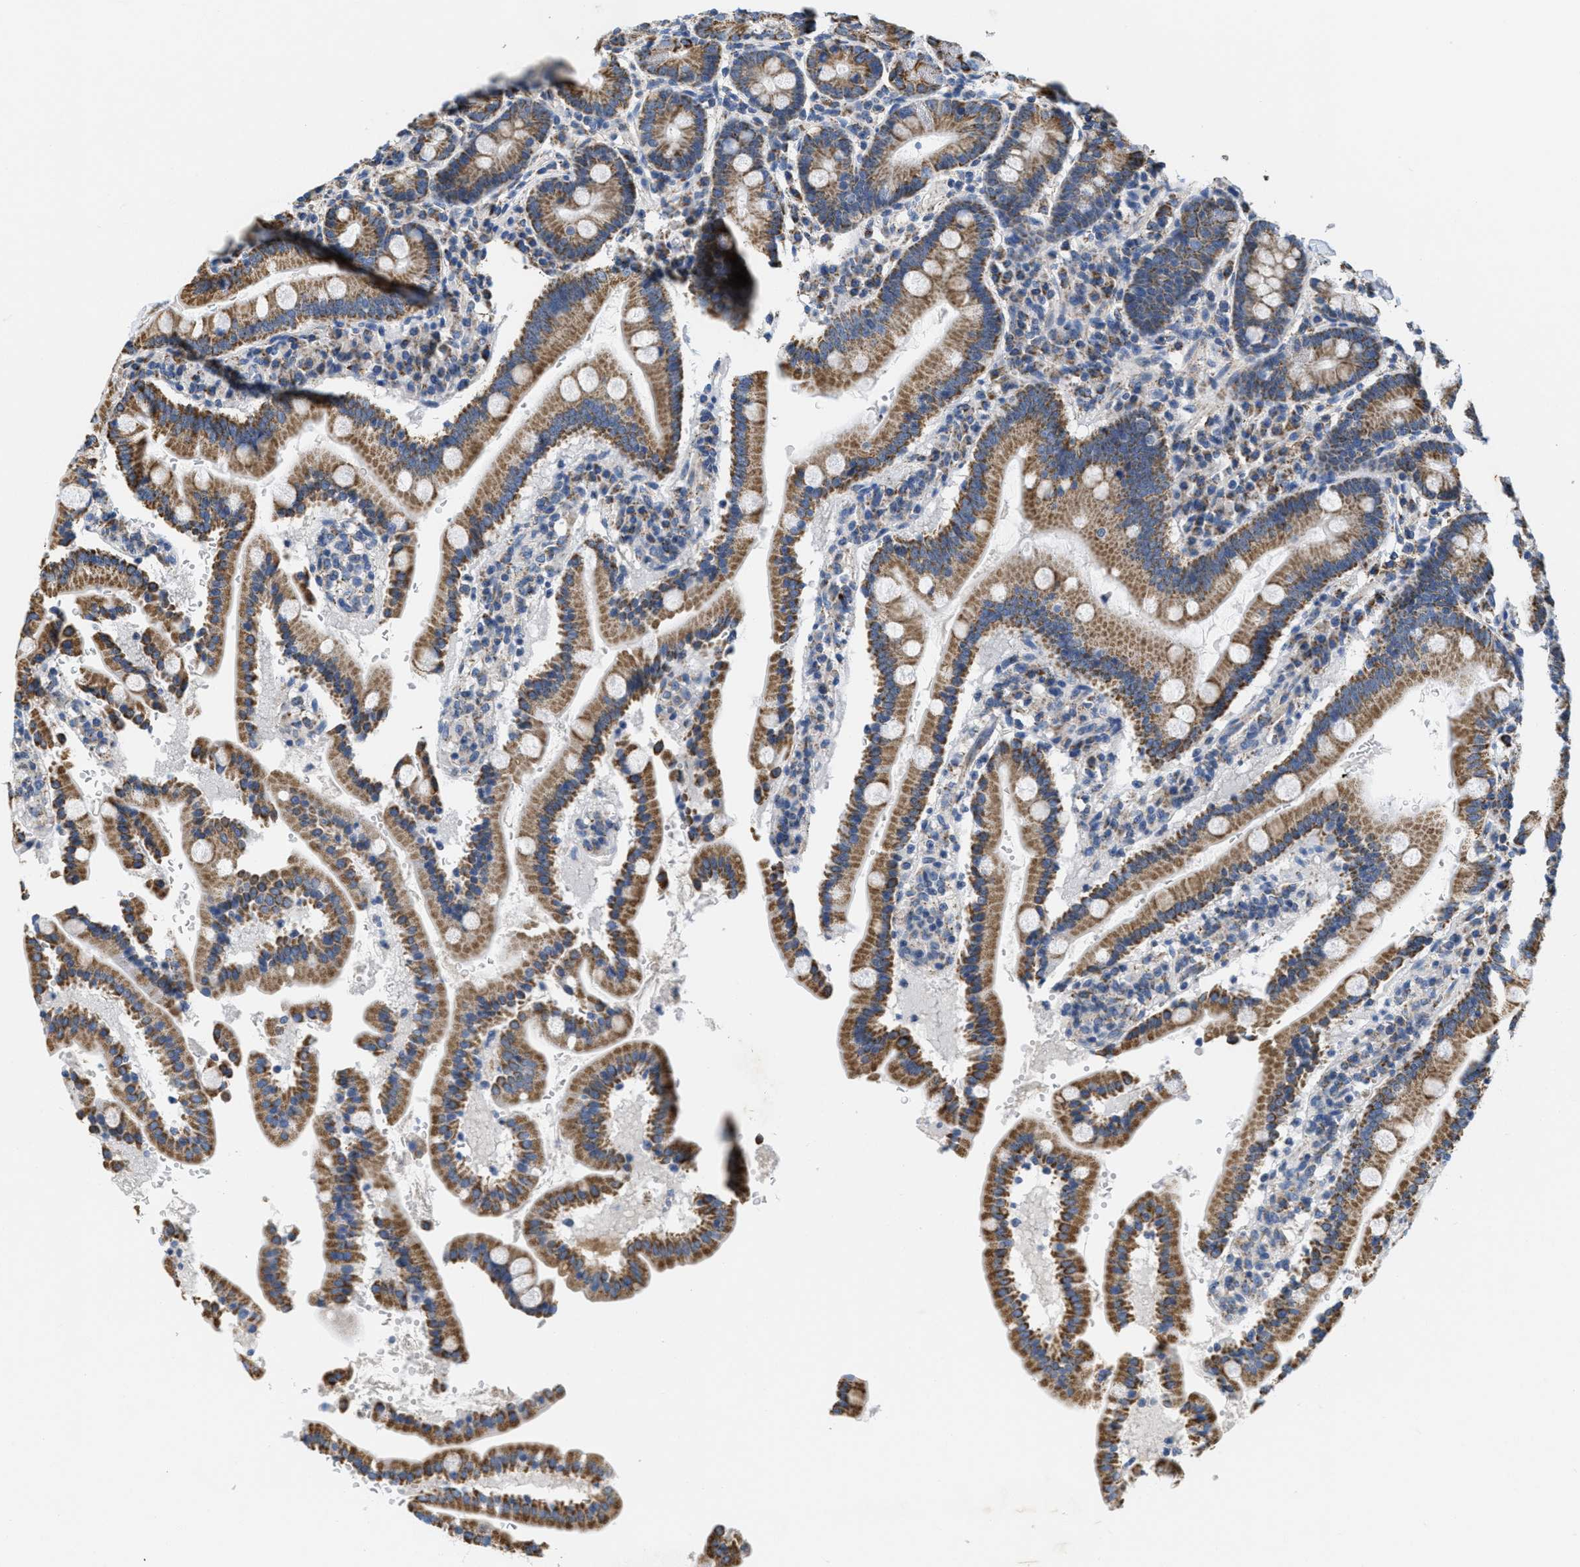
{"staining": {"intensity": "moderate", "quantity": ">75%", "location": "cytoplasmic/membranous"}, "tissue": "duodenum", "cell_type": "Glandular cells", "image_type": "normal", "snomed": [{"axis": "morphology", "description": "Normal tissue, NOS"}, {"axis": "topography", "description": "Small intestine, NOS"}], "caption": "Moderate cytoplasmic/membranous staining is appreciated in about >75% of glandular cells in unremarkable duodenum. Nuclei are stained in blue.", "gene": "KCNJ5", "patient": {"sex": "female", "age": 71}}